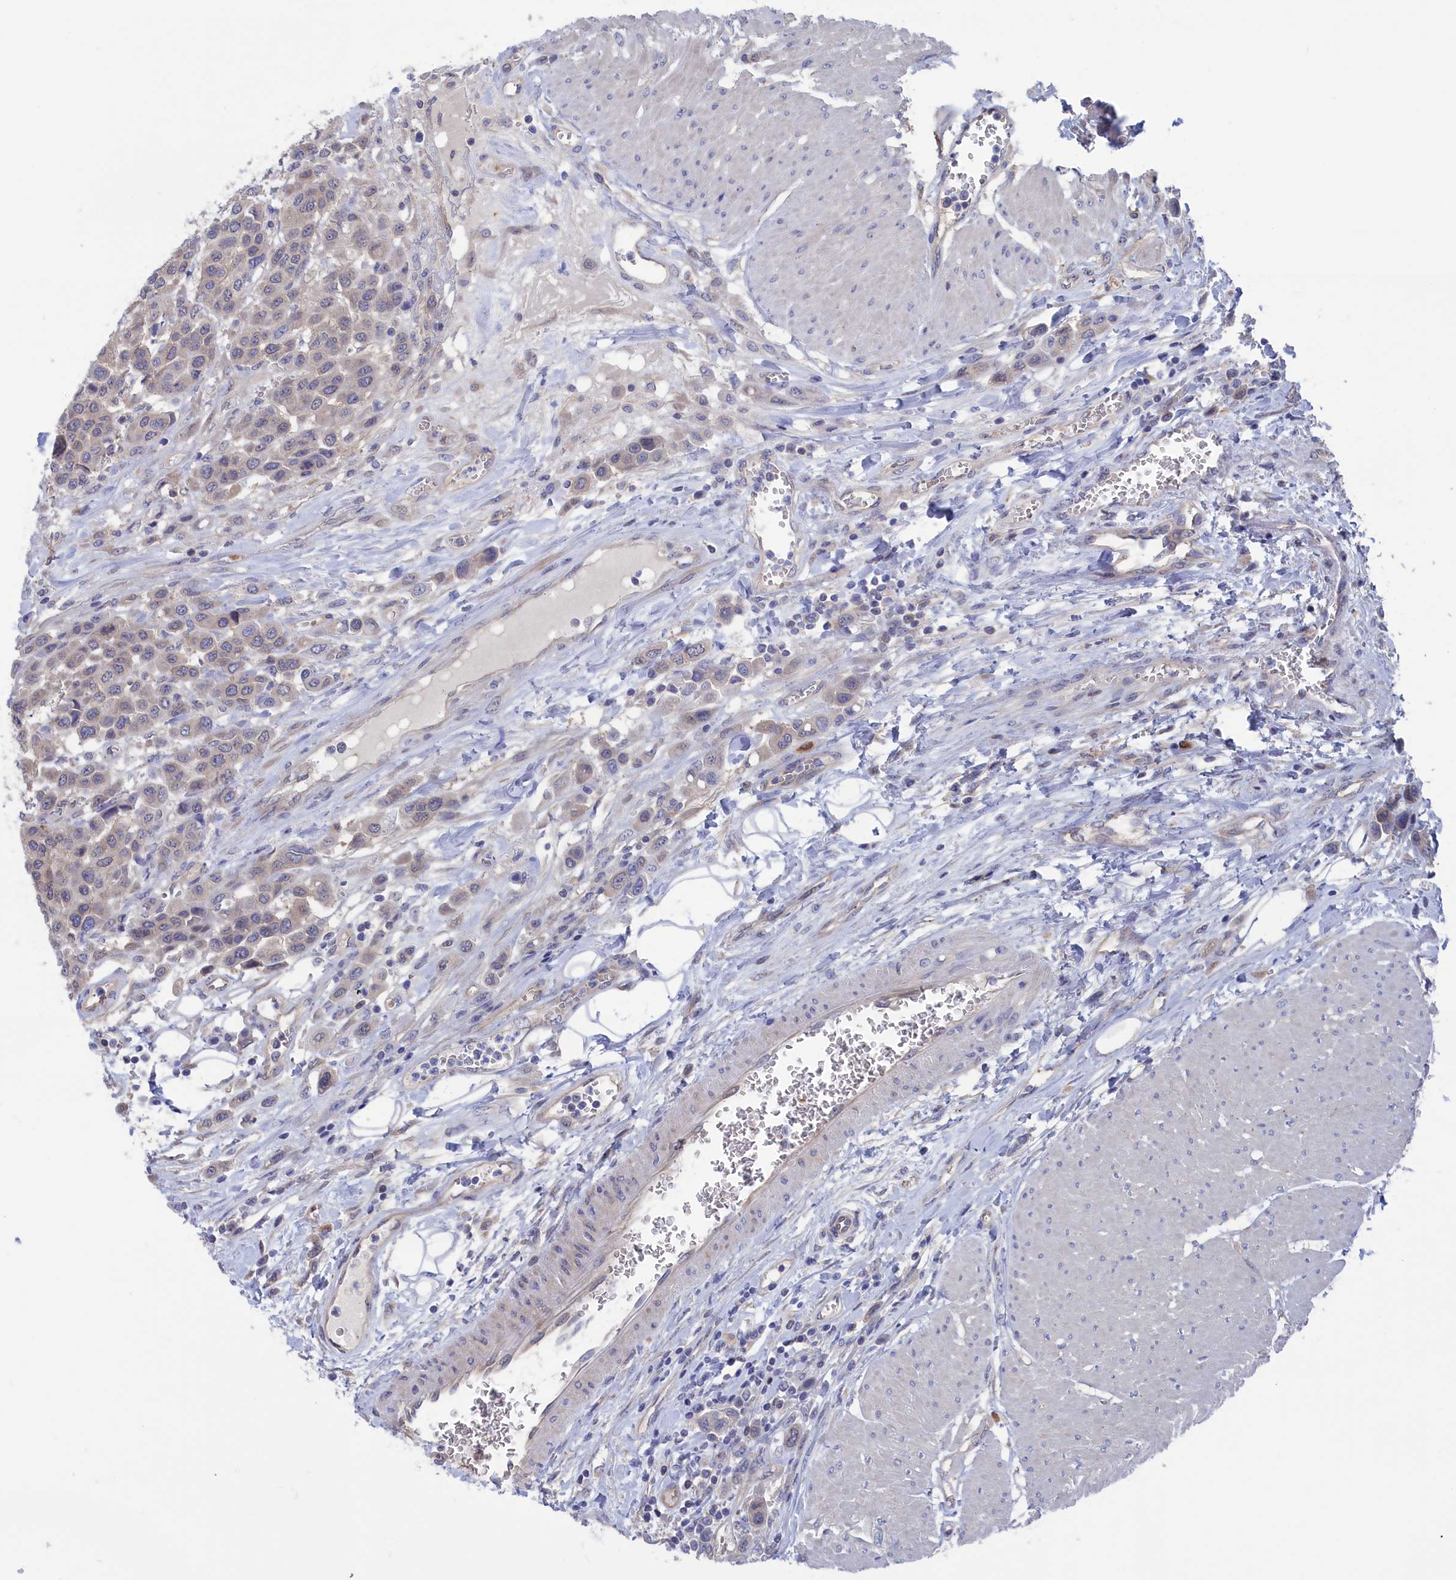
{"staining": {"intensity": "negative", "quantity": "none", "location": "none"}, "tissue": "urothelial cancer", "cell_type": "Tumor cells", "image_type": "cancer", "snomed": [{"axis": "morphology", "description": "Urothelial carcinoma, High grade"}, {"axis": "topography", "description": "Urinary bladder"}], "caption": "An image of human urothelial carcinoma (high-grade) is negative for staining in tumor cells.", "gene": "NUTF2", "patient": {"sex": "male", "age": 50}}